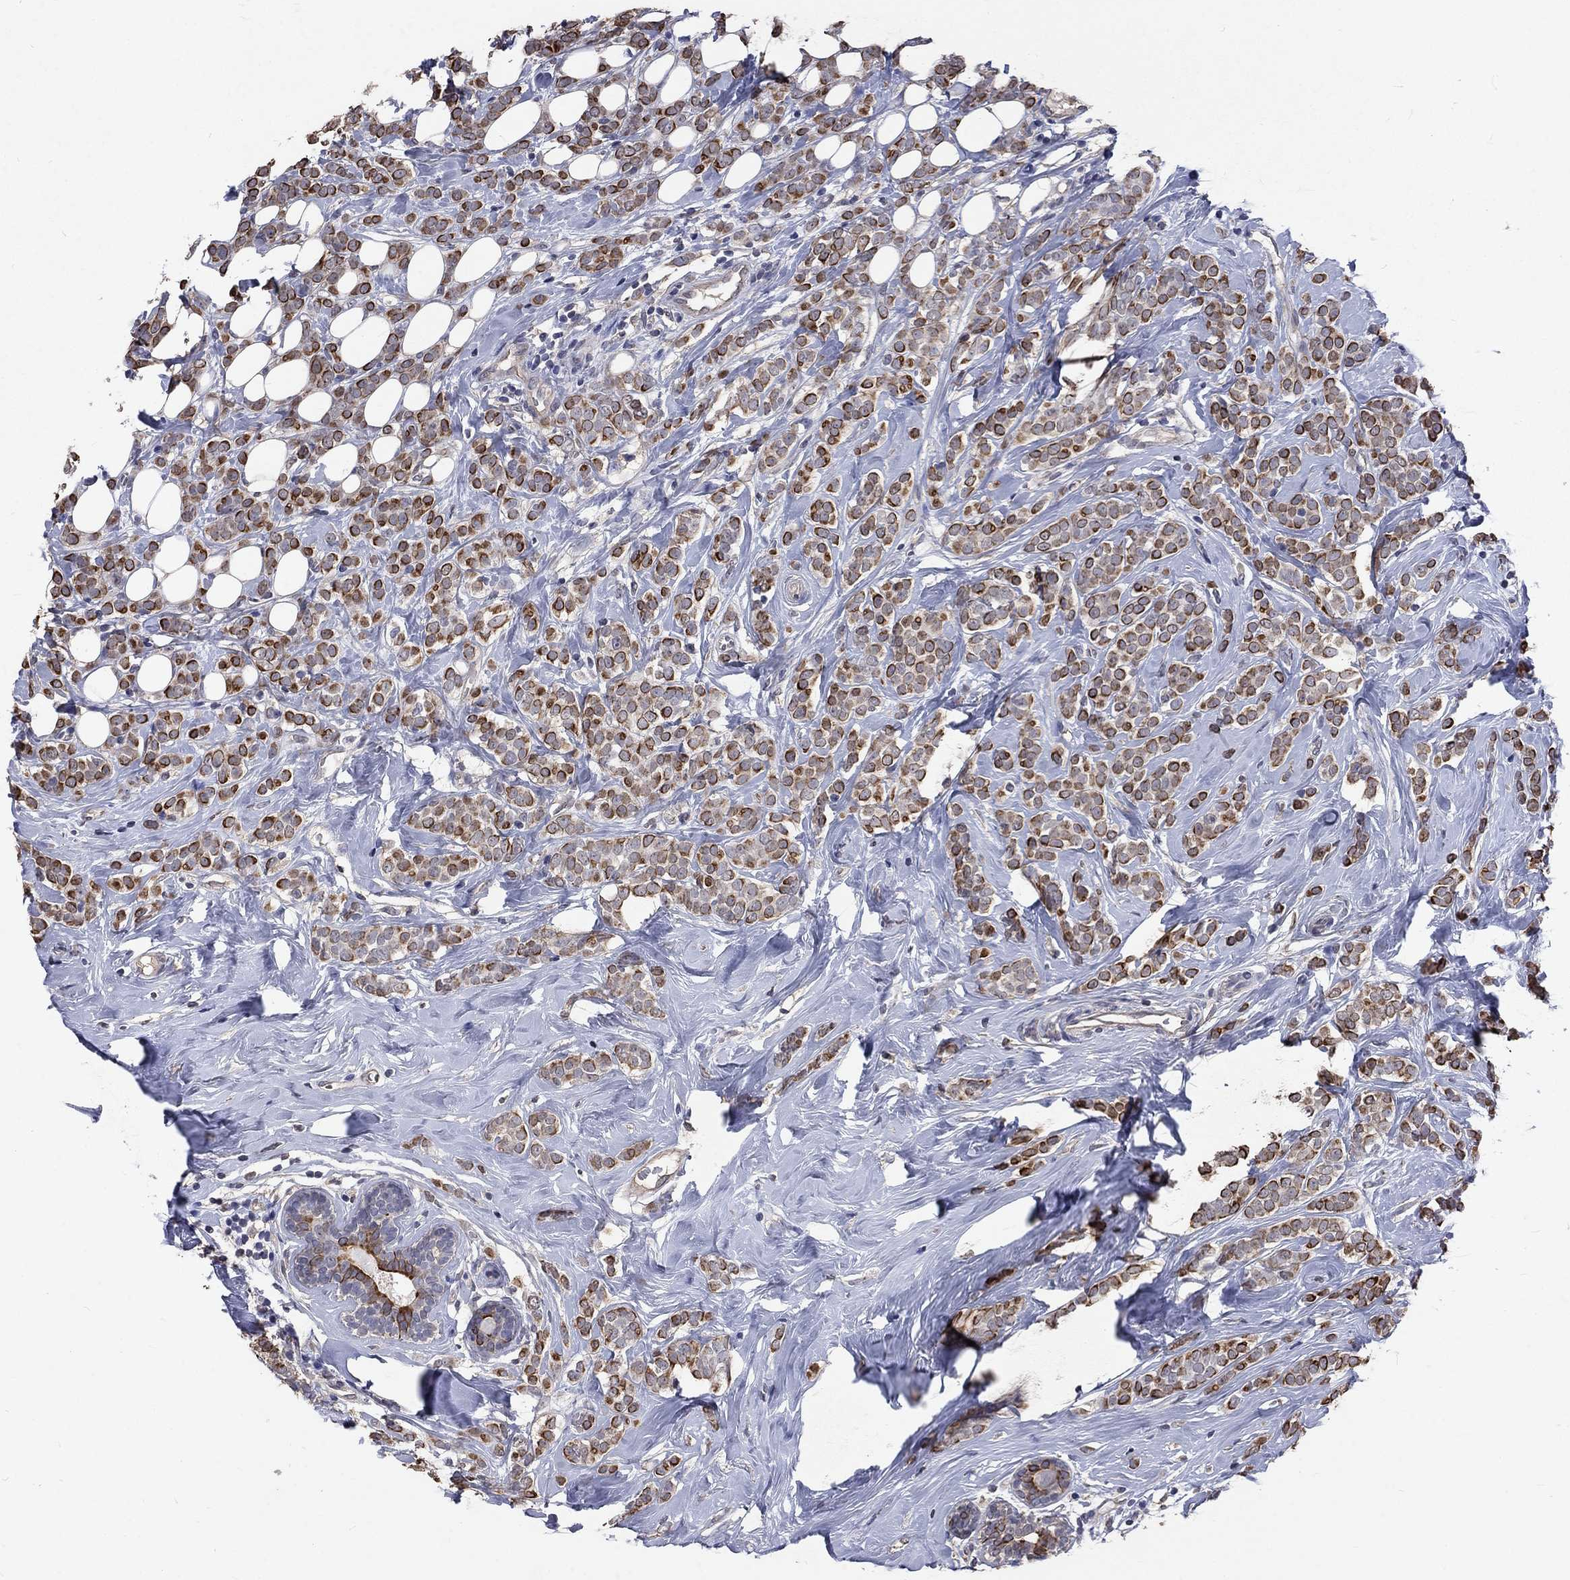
{"staining": {"intensity": "strong", "quantity": "<25%", "location": "cytoplasmic/membranous"}, "tissue": "breast cancer", "cell_type": "Tumor cells", "image_type": "cancer", "snomed": [{"axis": "morphology", "description": "Lobular carcinoma"}, {"axis": "topography", "description": "Breast"}], "caption": "Immunohistochemical staining of human lobular carcinoma (breast) shows strong cytoplasmic/membranous protein staining in approximately <25% of tumor cells.", "gene": "CHST5", "patient": {"sex": "female", "age": 49}}